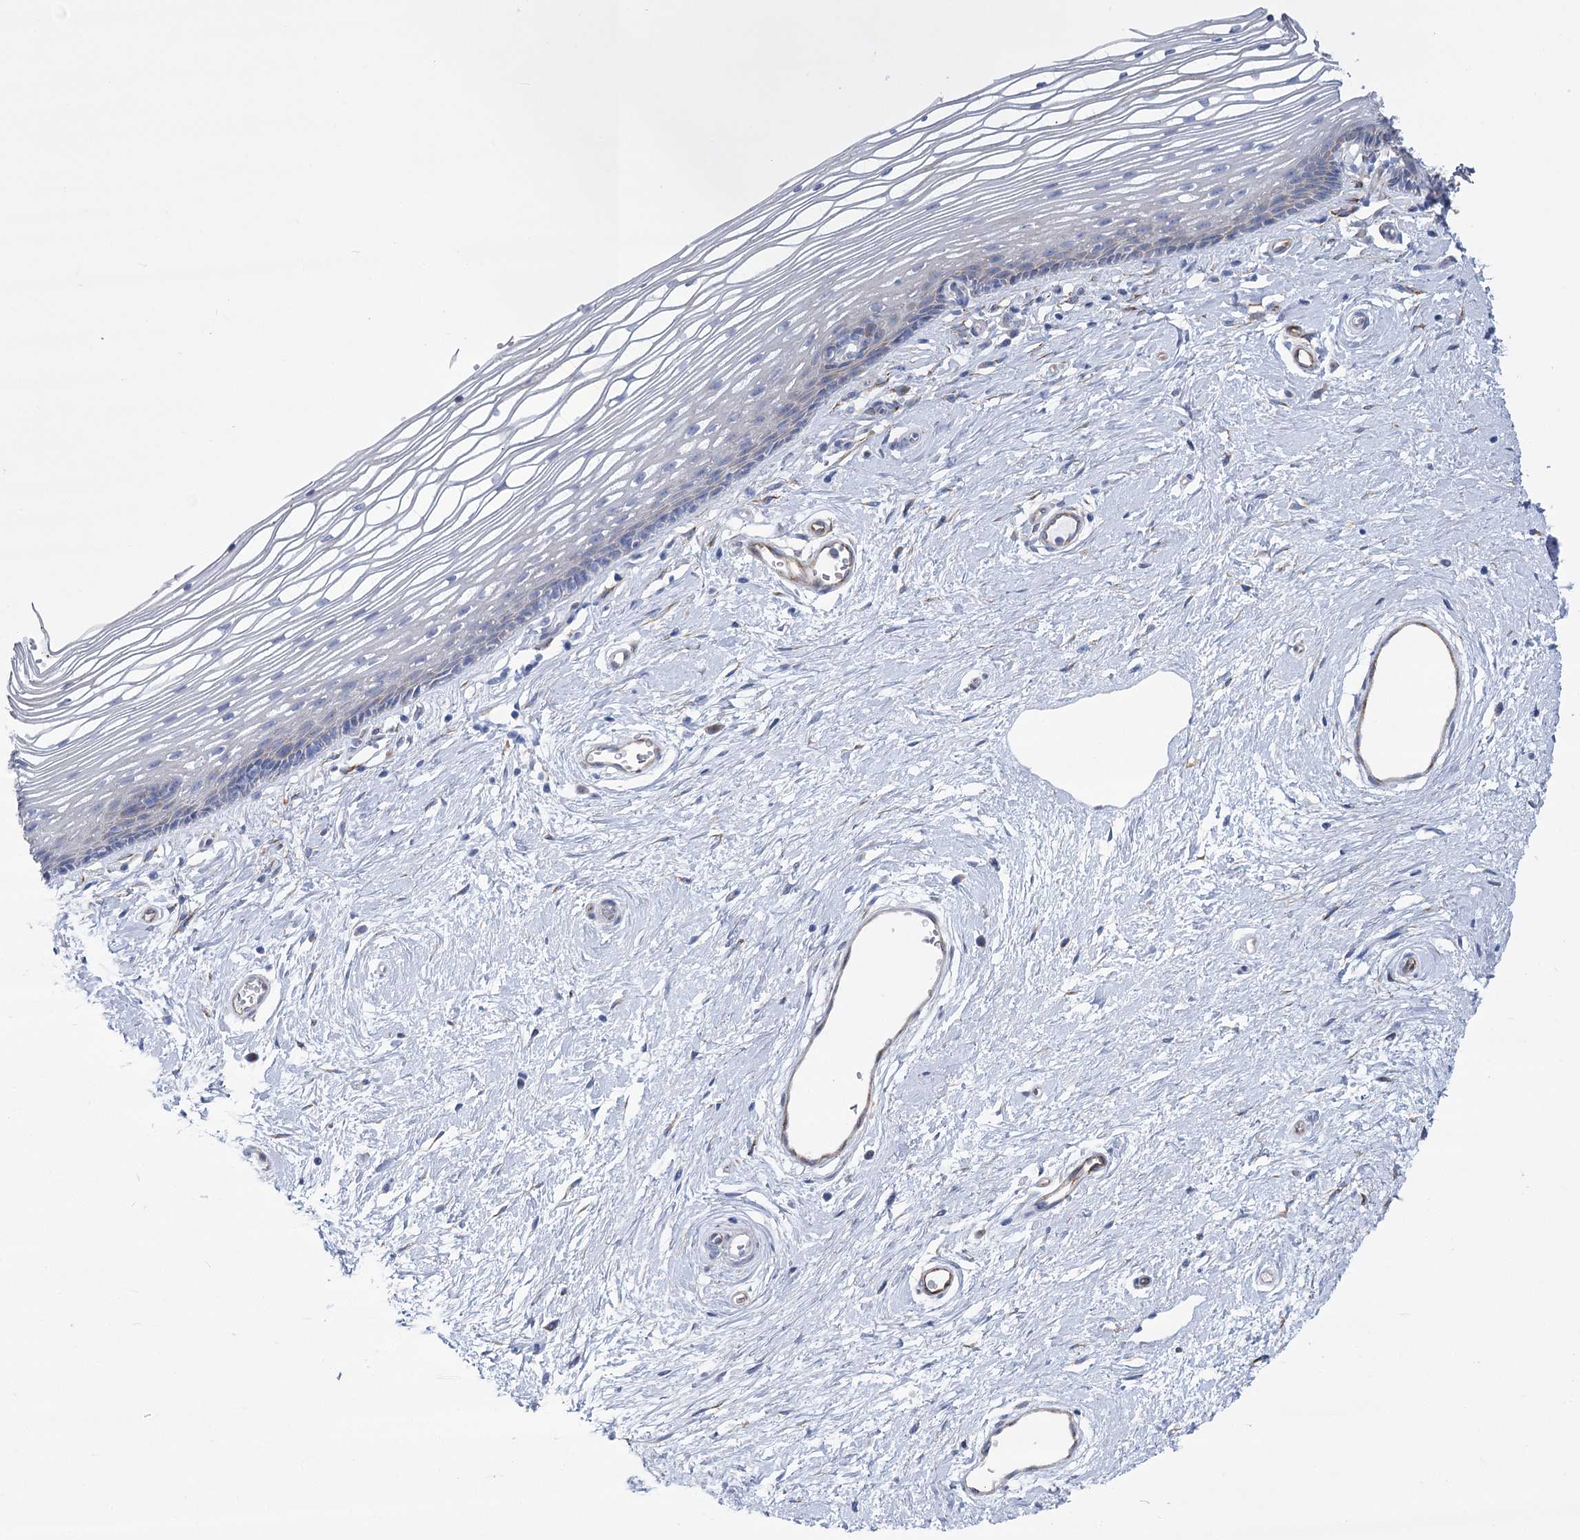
{"staining": {"intensity": "negative", "quantity": "none", "location": "none"}, "tissue": "vagina", "cell_type": "Squamous epithelial cells", "image_type": "normal", "snomed": [{"axis": "morphology", "description": "Normal tissue, NOS"}, {"axis": "topography", "description": "Vagina"}], "caption": "This is an immunohistochemistry (IHC) image of benign human vagina. There is no staining in squamous epithelial cells.", "gene": "YTHDC2", "patient": {"sex": "female", "age": 46}}